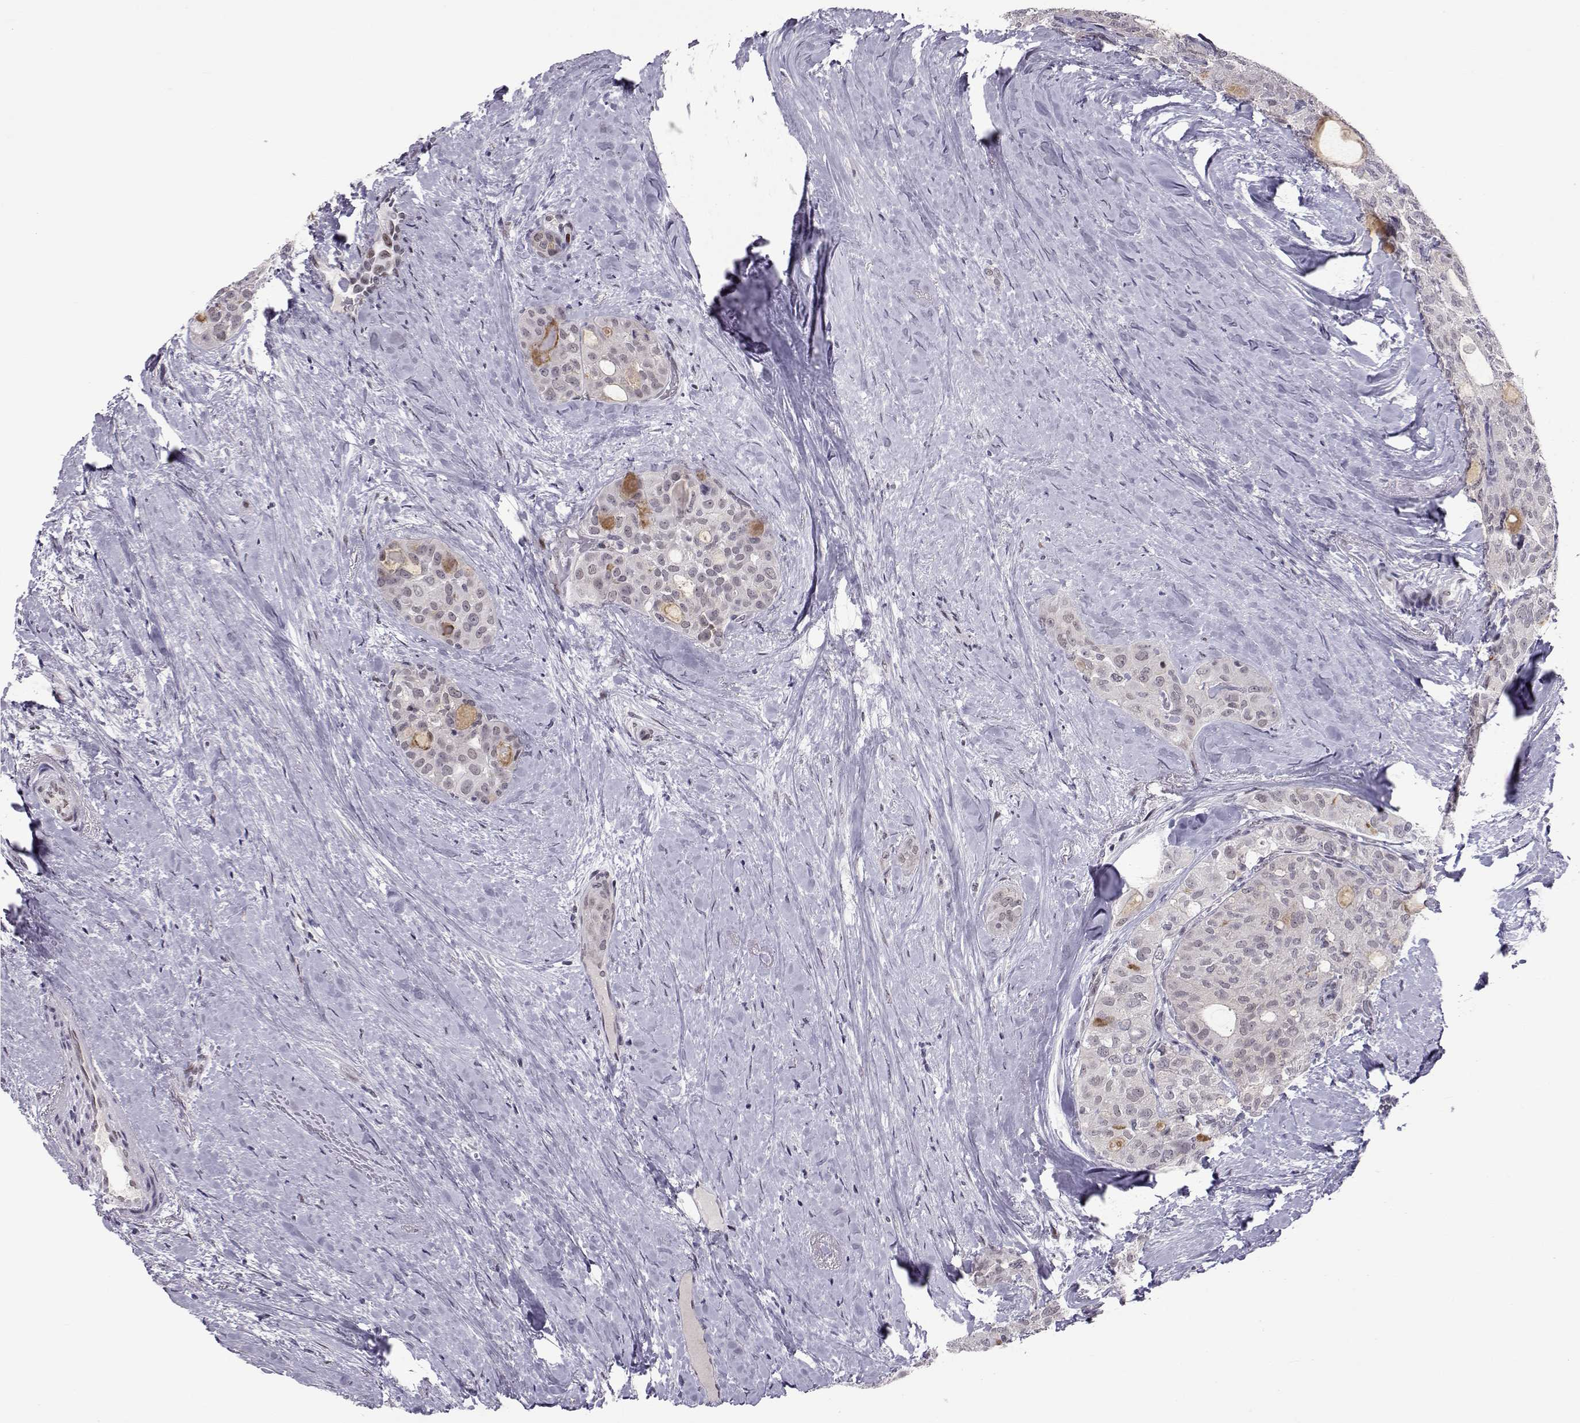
{"staining": {"intensity": "negative", "quantity": "none", "location": "none"}, "tissue": "thyroid cancer", "cell_type": "Tumor cells", "image_type": "cancer", "snomed": [{"axis": "morphology", "description": "Follicular adenoma carcinoma, NOS"}, {"axis": "topography", "description": "Thyroid gland"}], "caption": "High magnification brightfield microscopy of follicular adenoma carcinoma (thyroid) stained with DAB (3,3'-diaminobenzidine) (brown) and counterstained with hematoxylin (blue): tumor cells show no significant positivity.", "gene": "SIX6", "patient": {"sex": "male", "age": 75}}